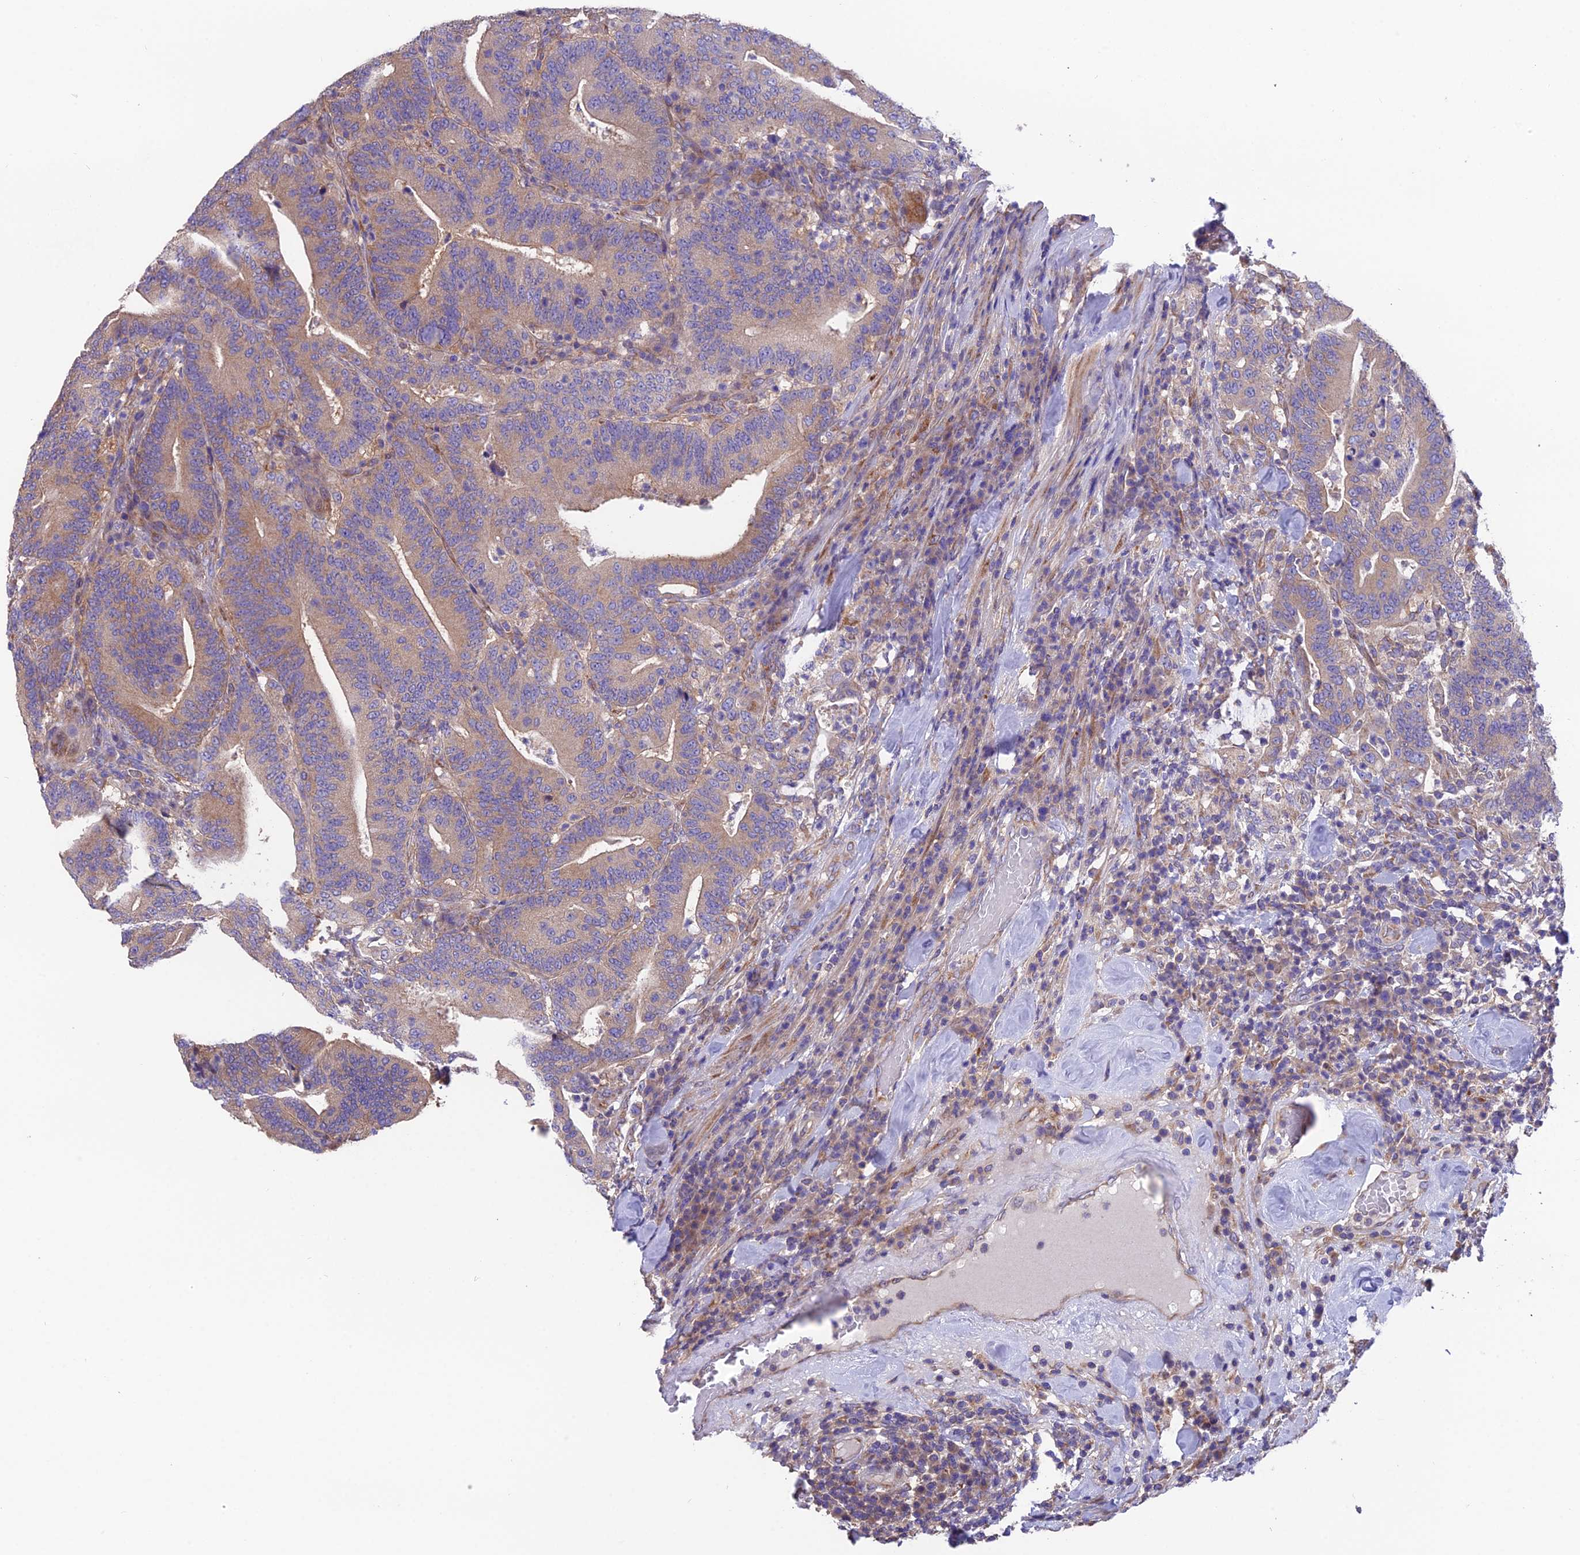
{"staining": {"intensity": "moderate", "quantity": ">75%", "location": "cytoplasmic/membranous"}, "tissue": "colorectal cancer", "cell_type": "Tumor cells", "image_type": "cancer", "snomed": [{"axis": "morphology", "description": "Adenocarcinoma, NOS"}, {"axis": "topography", "description": "Colon"}], "caption": "DAB immunohistochemical staining of human colorectal cancer displays moderate cytoplasmic/membranous protein expression in about >75% of tumor cells.", "gene": "BLOC1S4", "patient": {"sex": "female", "age": 66}}